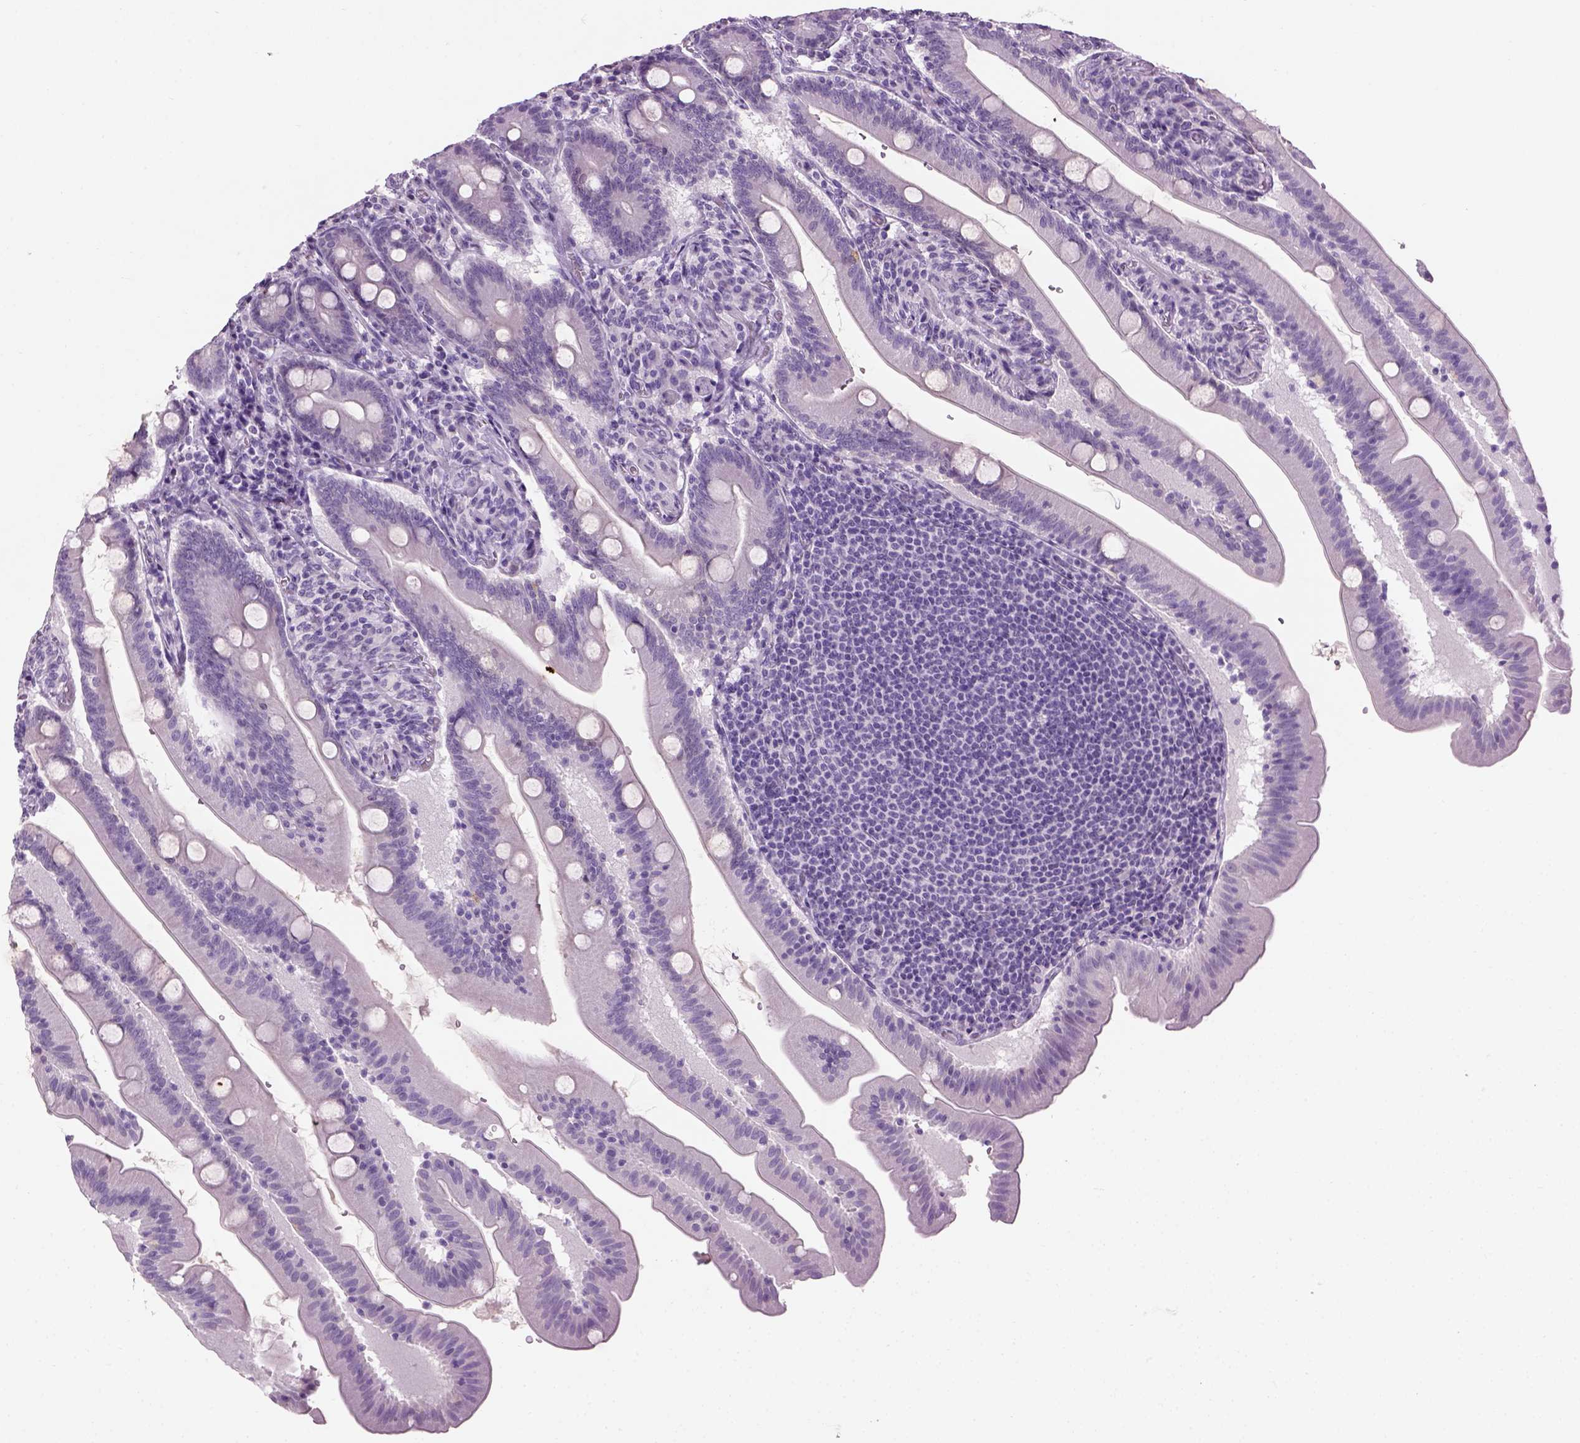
{"staining": {"intensity": "negative", "quantity": "none", "location": "none"}, "tissue": "small intestine", "cell_type": "Glandular cells", "image_type": "normal", "snomed": [{"axis": "morphology", "description": "Normal tissue, NOS"}, {"axis": "topography", "description": "Small intestine"}], "caption": "This is an immunohistochemistry image of unremarkable human small intestine. There is no expression in glandular cells.", "gene": "GABRB2", "patient": {"sex": "male", "age": 37}}